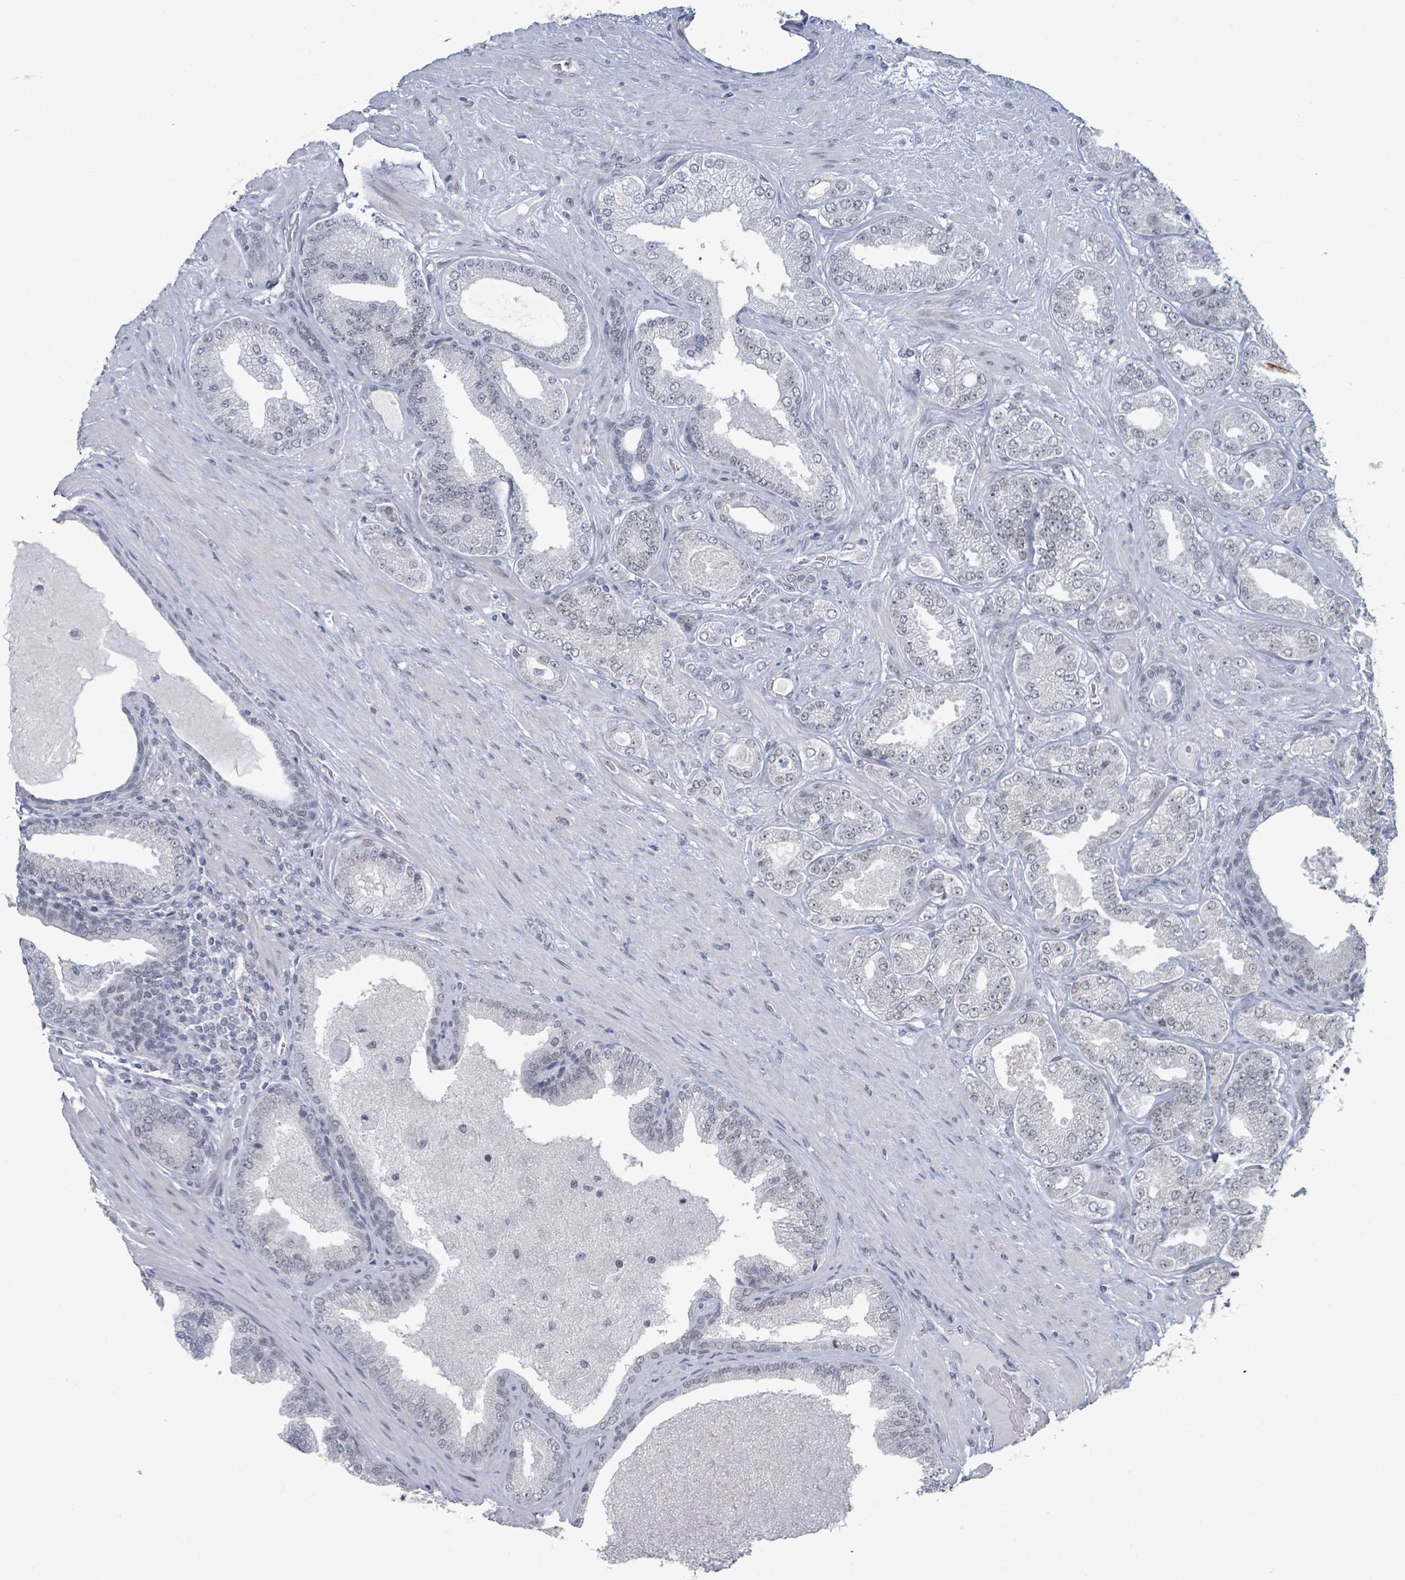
{"staining": {"intensity": "weak", "quantity": "25%-75%", "location": "nuclear"}, "tissue": "prostate cancer", "cell_type": "Tumor cells", "image_type": "cancer", "snomed": [{"axis": "morphology", "description": "Adenocarcinoma, Low grade"}, {"axis": "topography", "description": "Prostate"}], "caption": "High-magnification brightfield microscopy of prostate cancer (adenocarcinoma (low-grade)) stained with DAB (3,3'-diaminobenzidine) (brown) and counterstained with hematoxylin (blue). tumor cells exhibit weak nuclear expression is identified in about25%-75% of cells. (brown staining indicates protein expression, while blue staining denotes nuclei).", "gene": "EHMT2", "patient": {"sex": "male", "age": 63}}